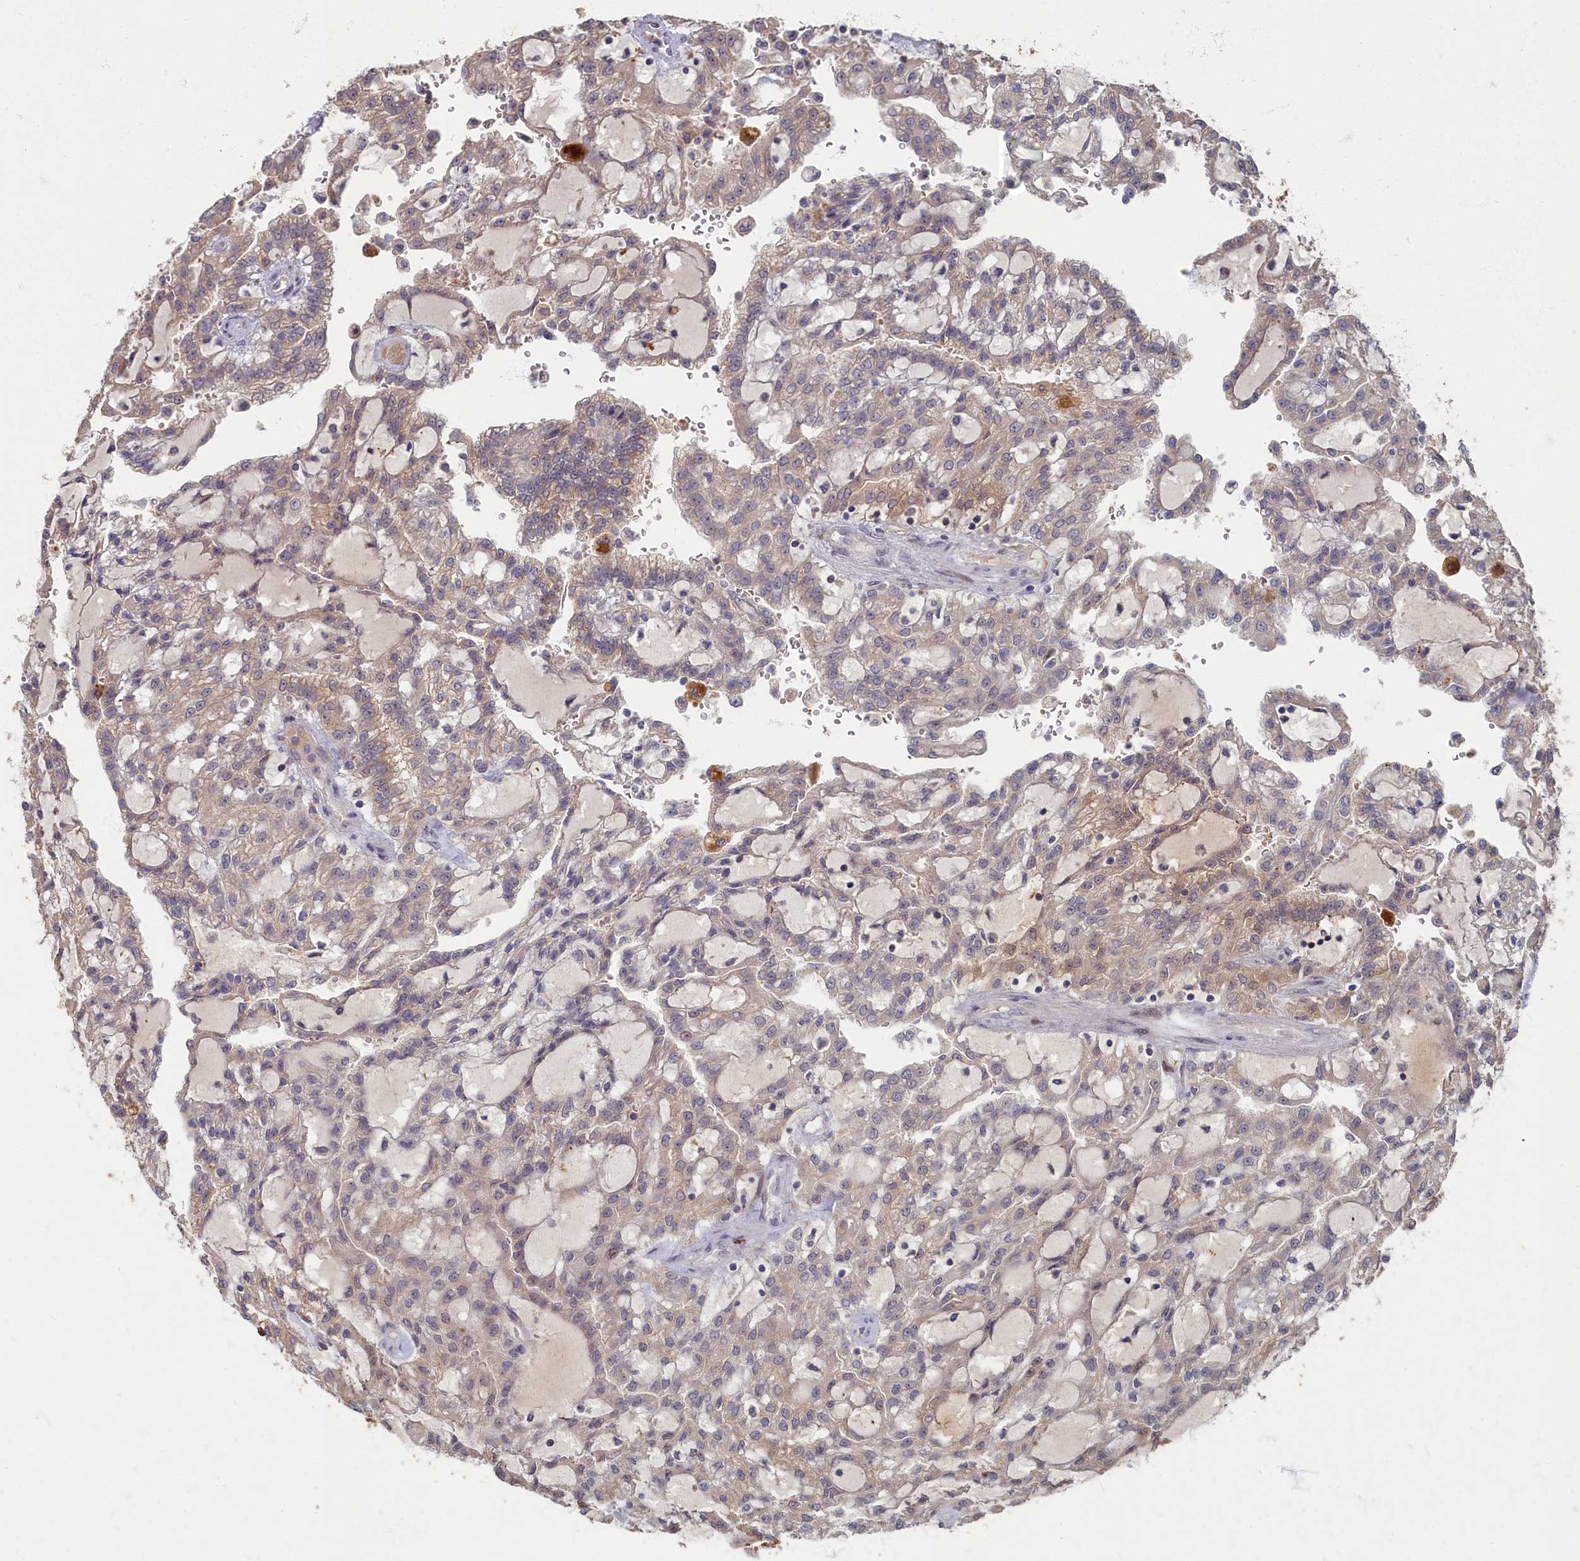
{"staining": {"intensity": "weak", "quantity": ">75%", "location": "cytoplasmic/membranous"}, "tissue": "renal cancer", "cell_type": "Tumor cells", "image_type": "cancer", "snomed": [{"axis": "morphology", "description": "Adenocarcinoma, NOS"}, {"axis": "topography", "description": "Kidney"}], "caption": "Human renal adenocarcinoma stained with a protein marker demonstrates weak staining in tumor cells.", "gene": "HUNK", "patient": {"sex": "male", "age": 63}}